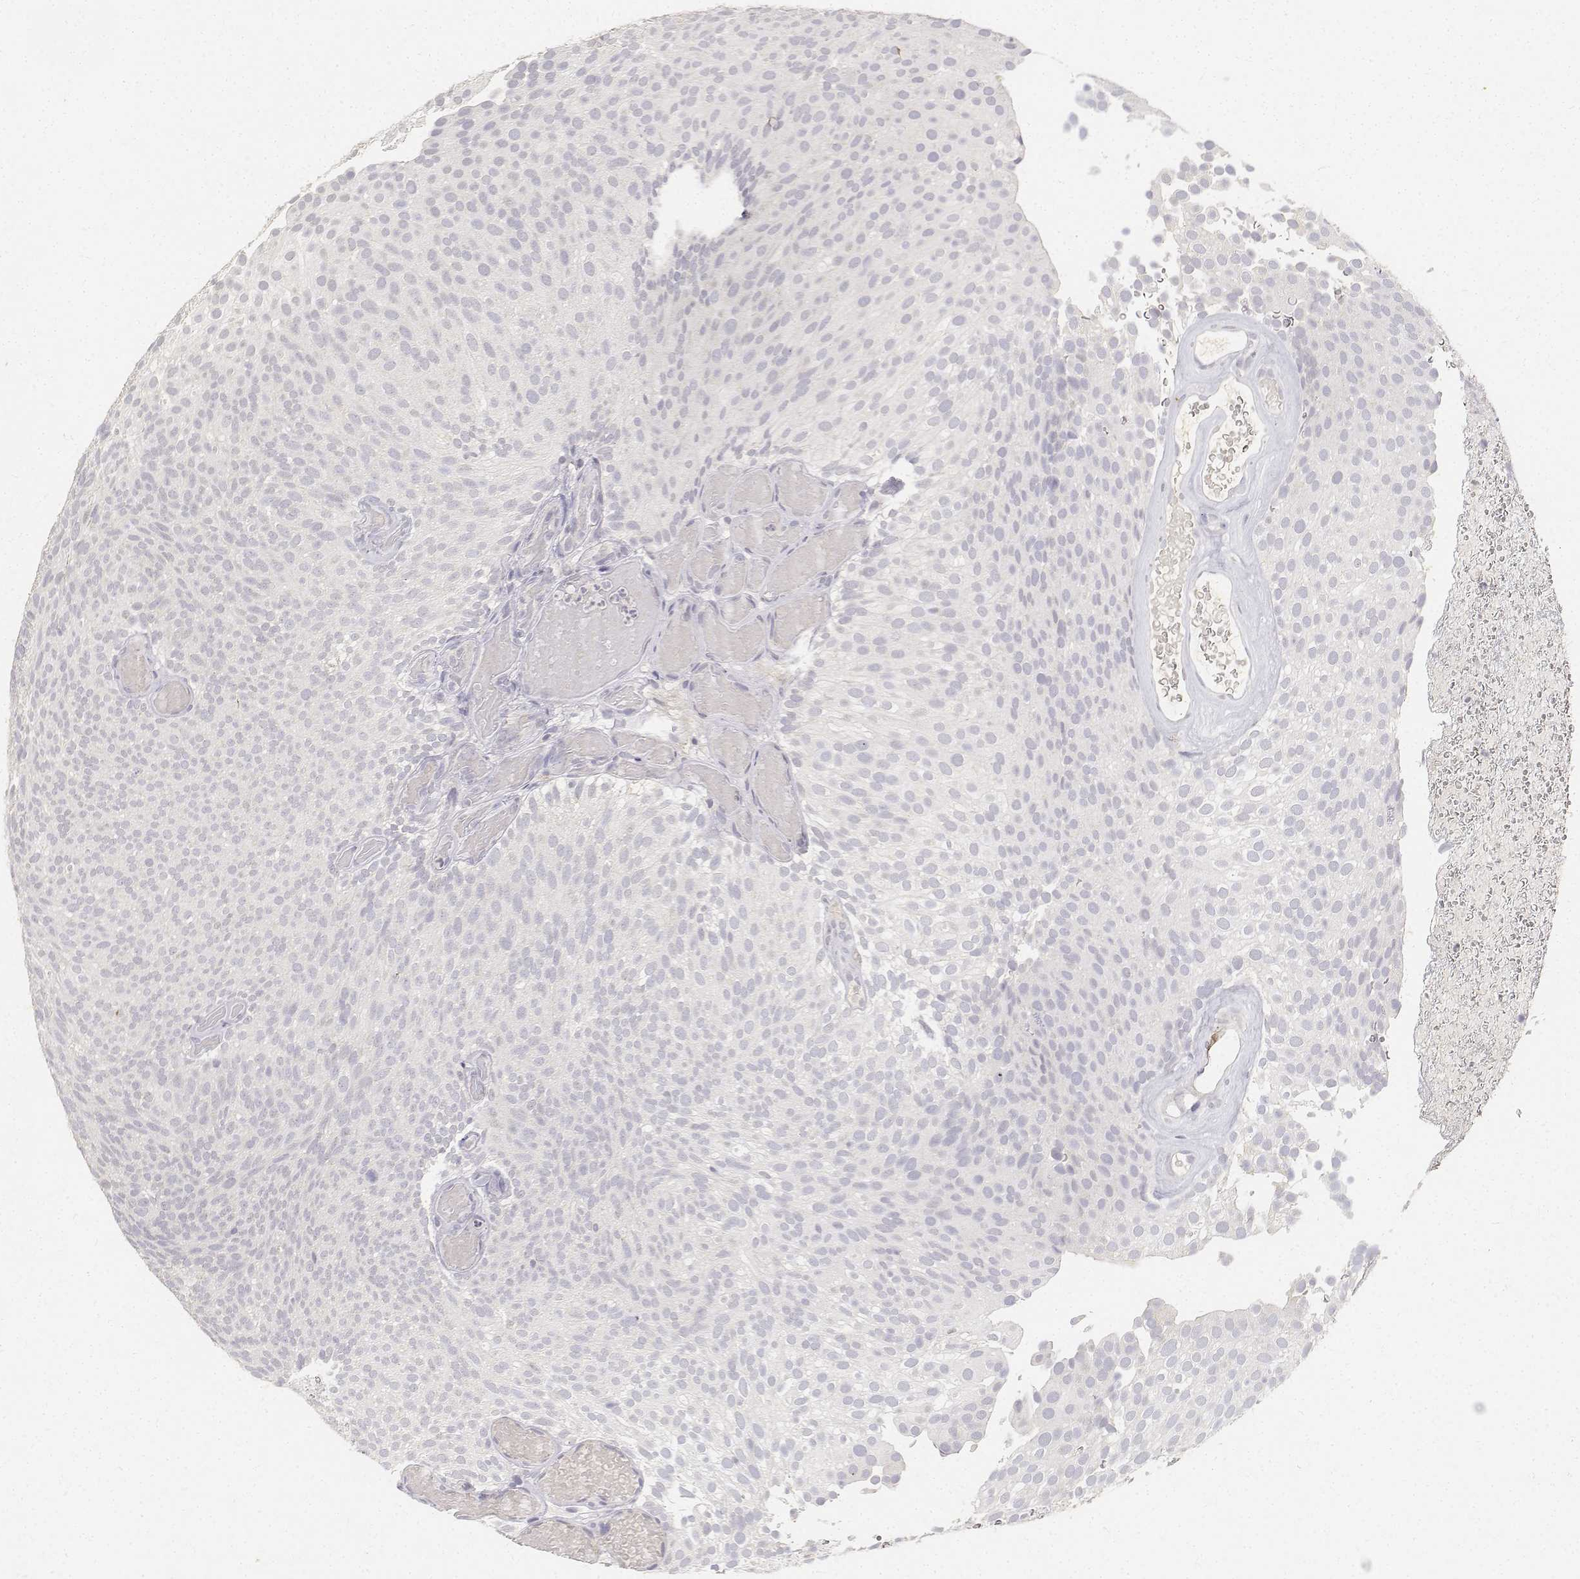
{"staining": {"intensity": "negative", "quantity": "none", "location": "none"}, "tissue": "urothelial cancer", "cell_type": "Tumor cells", "image_type": "cancer", "snomed": [{"axis": "morphology", "description": "Urothelial carcinoma, Low grade"}, {"axis": "topography", "description": "Urinary bladder"}], "caption": "Histopathology image shows no protein positivity in tumor cells of urothelial cancer tissue.", "gene": "PAEP", "patient": {"sex": "male", "age": 78}}